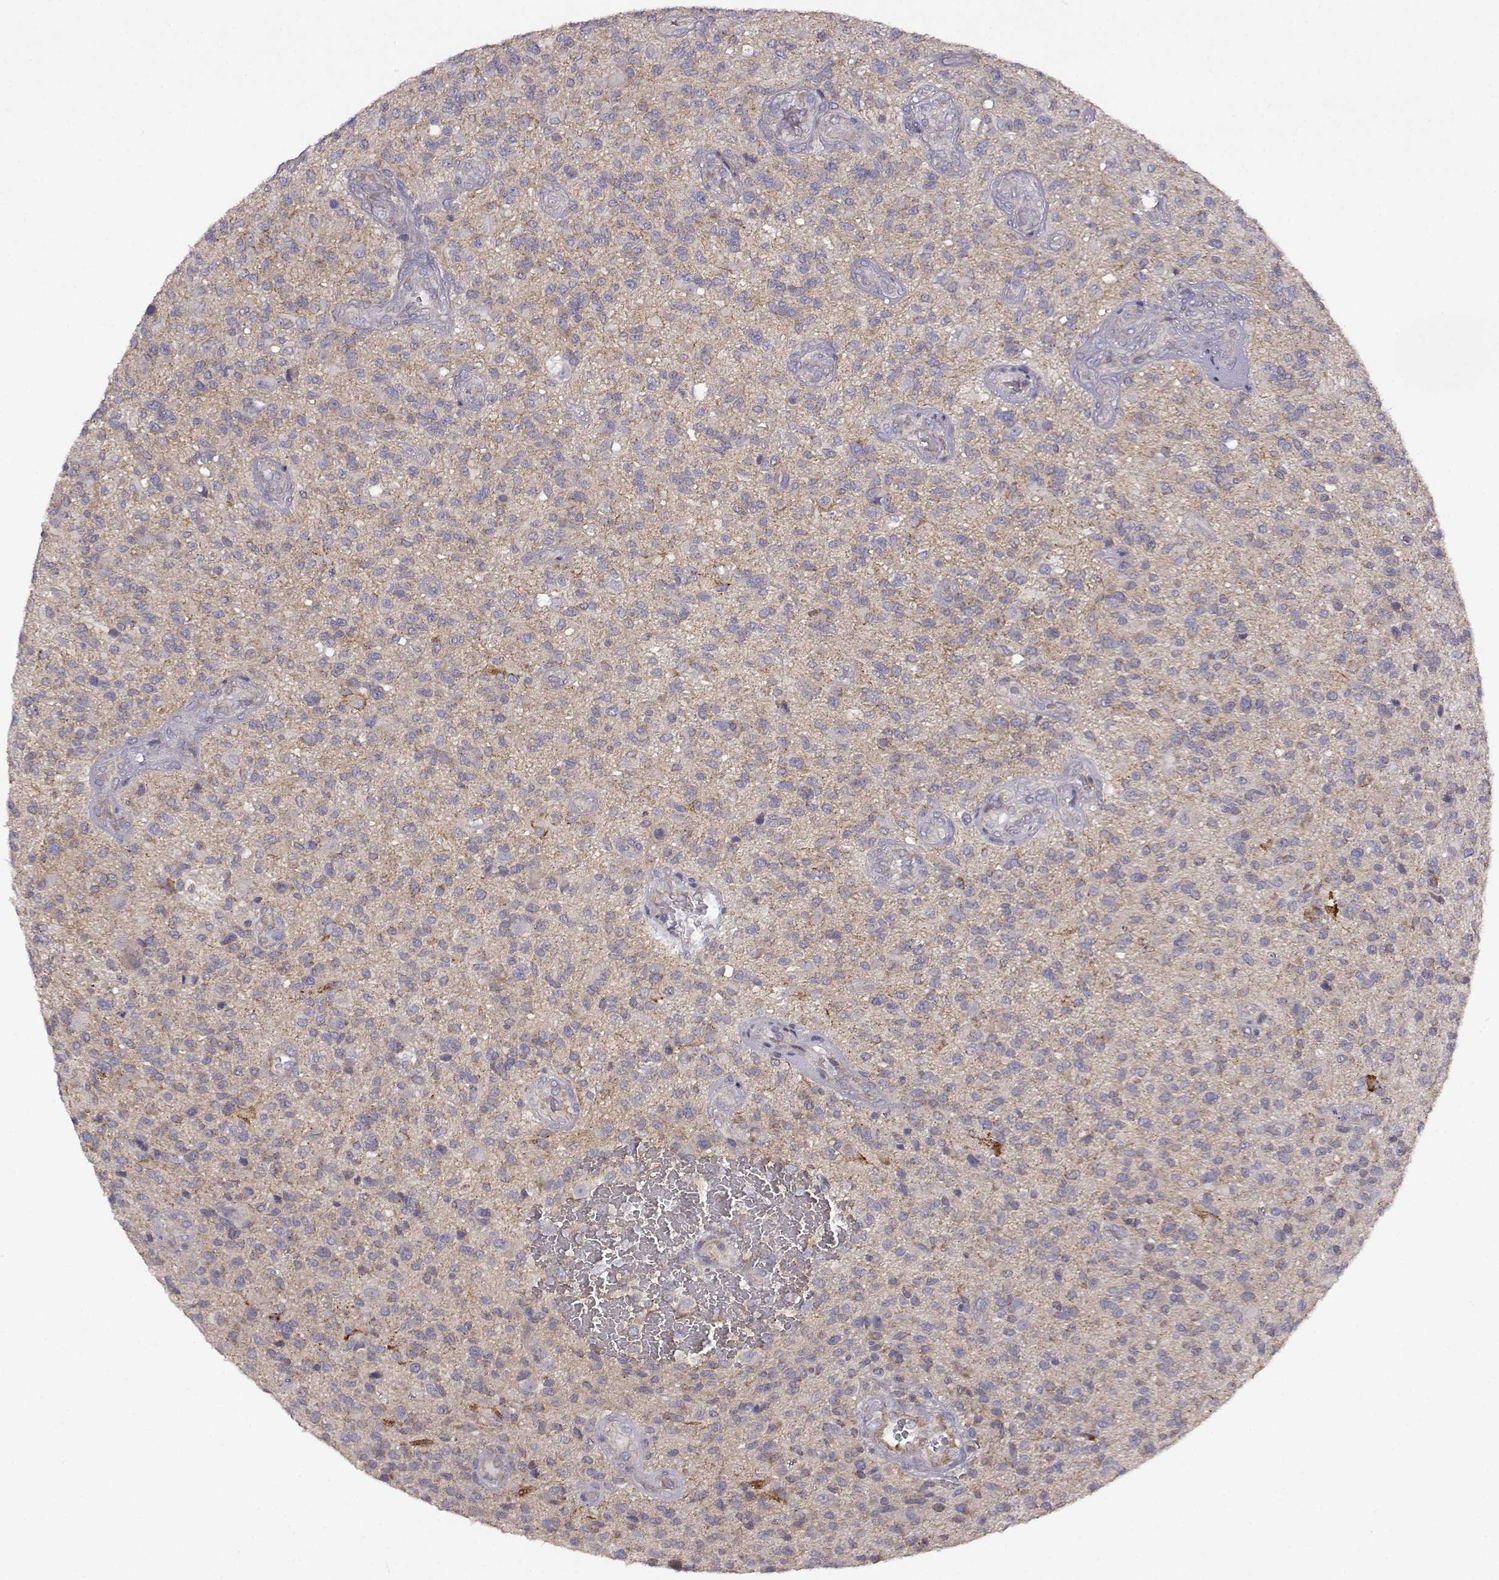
{"staining": {"intensity": "weak", "quantity": "25%-75%", "location": "cytoplasmic/membranous"}, "tissue": "glioma", "cell_type": "Tumor cells", "image_type": "cancer", "snomed": [{"axis": "morphology", "description": "Glioma, malignant, High grade"}, {"axis": "topography", "description": "Brain"}], "caption": "DAB immunohistochemical staining of human high-grade glioma (malignant) reveals weak cytoplasmic/membranous protein positivity in approximately 25%-75% of tumor cells.", "gene": "DDC", "patient": {"sex": "male", "age": 47}}